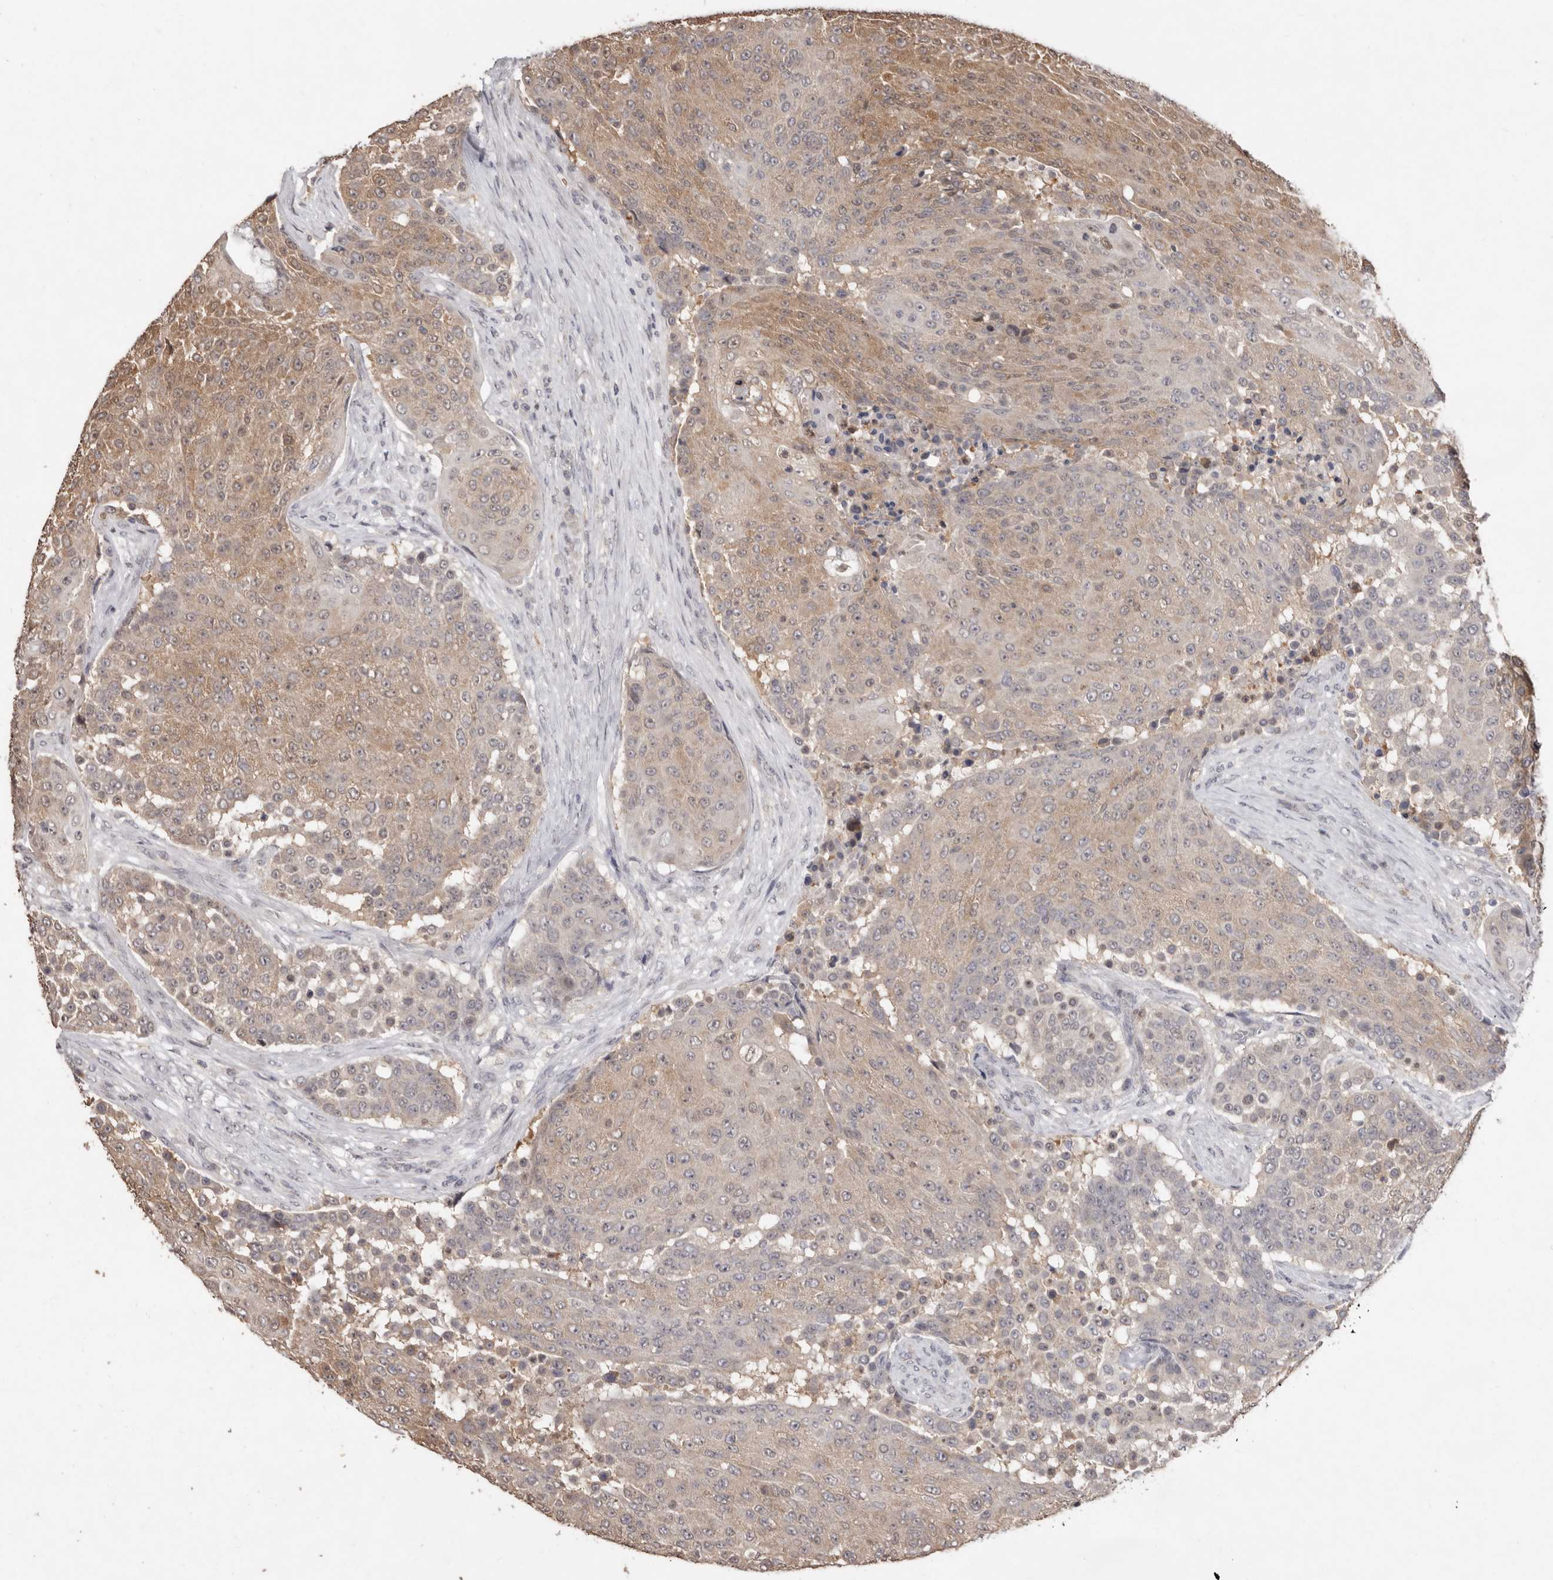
{"staining": {"intensity": "moderate", "quantity": "25%-75%", "location": "cytoplasmic/membranous"}, "tissue": "urothelial cancer", "cell_type": "Tumor cells", "image_type": "cancer", "snomed": [{"axis": "morphology", "description": "Urothelial carcinoma, High grade"}, {"axis": "topography", "description": "Urinary bladder"}], "caption": "Immunohistochemical staining of human urothelial cancer displays moderate cytoplasmic/membranous protein expression in approximately 25%-75% of tumor cells. Using DAB (brown) and hematoxylin (blue) stains, captured at high magnification using brightfield microscopy.", "gene": "SULT1E1", "patient": {"sex": "female", "age": 63}}